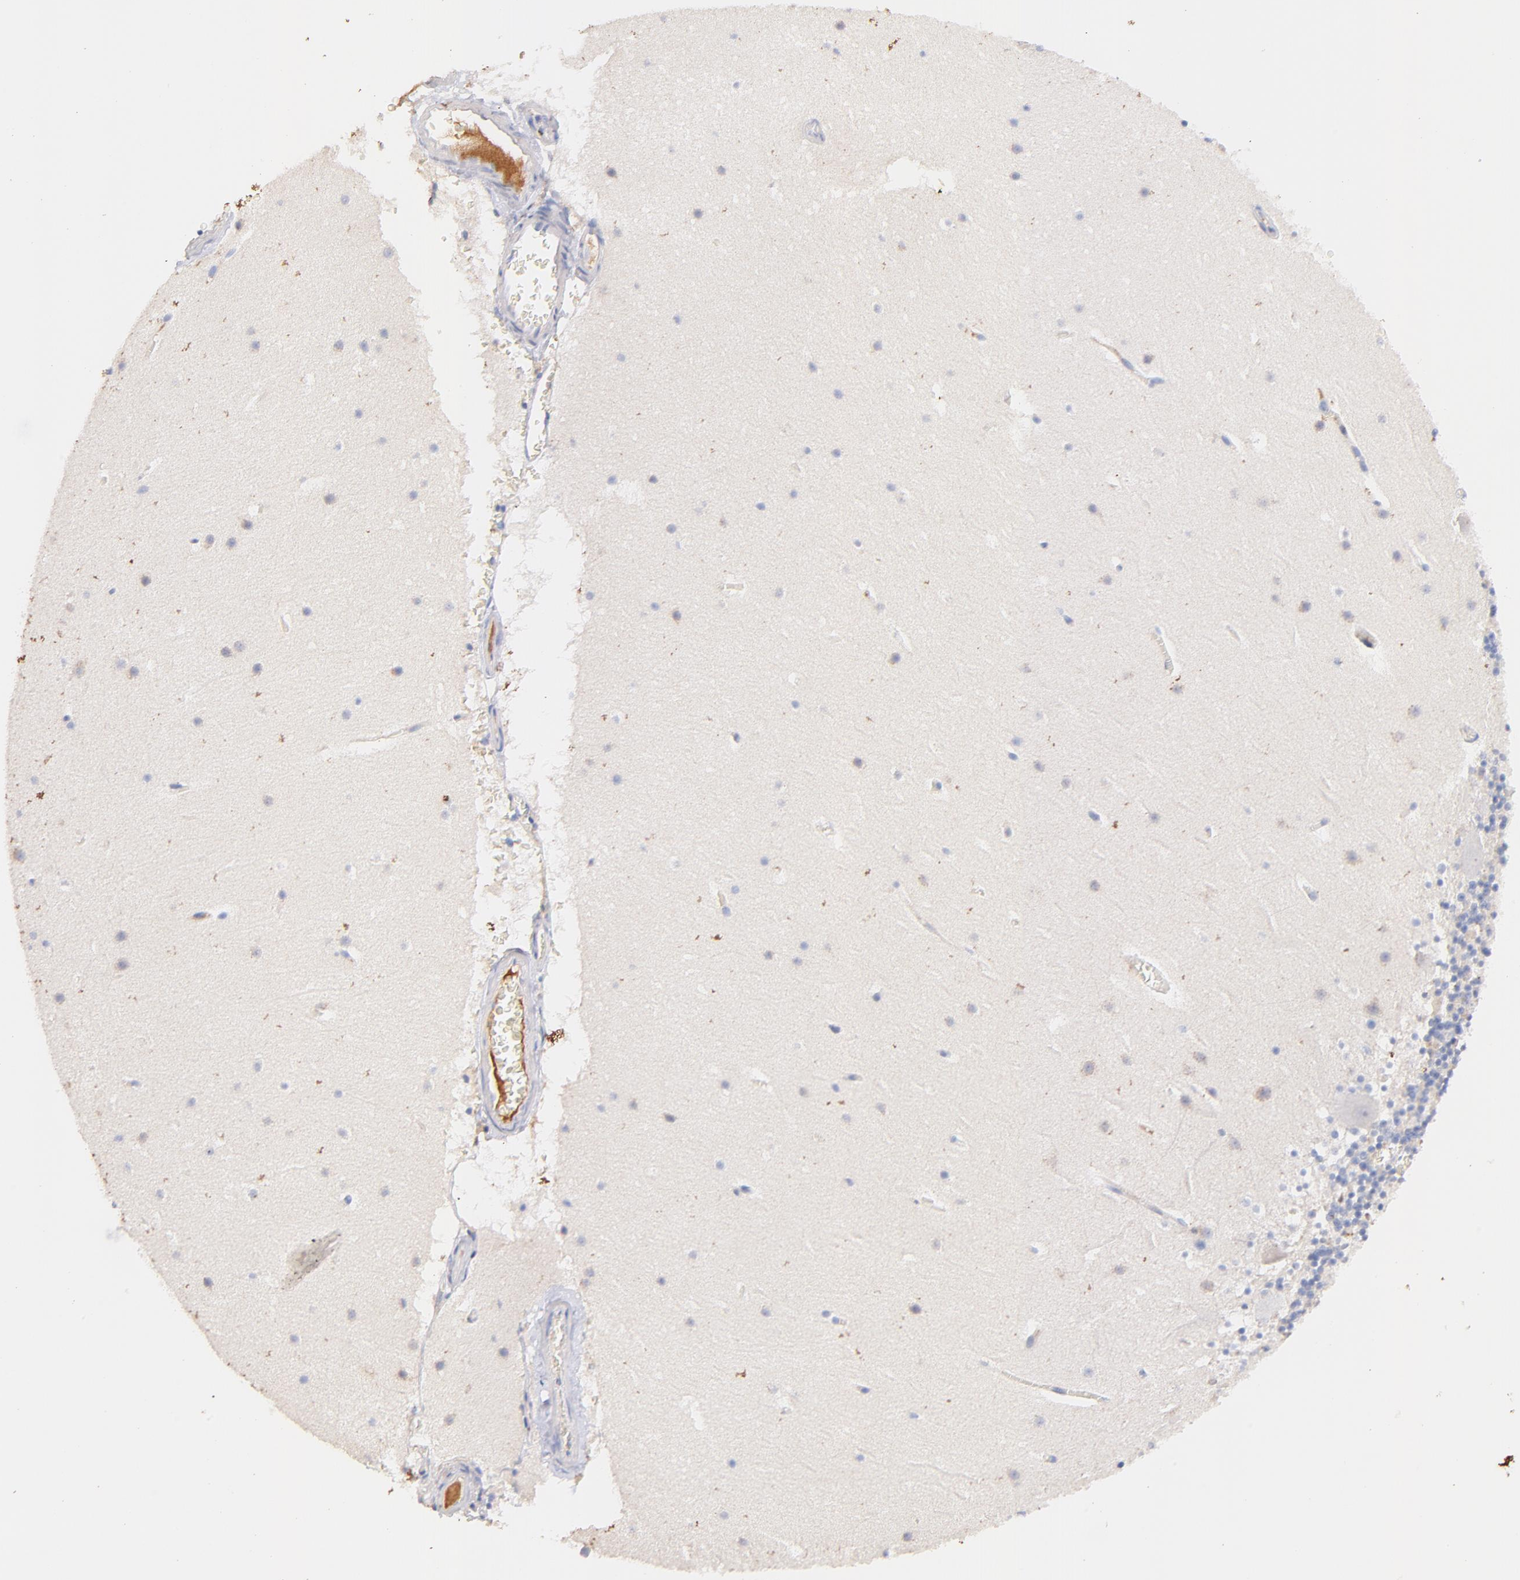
{"staining": {"intensity": "negative", "quantity": "none", "location": "none"}, "tissue": "cerebellum", "cell_type": "Cells in granular layer", "image_type": "normal", "snomed": [{"axis": "morphology", "description": "Normal tissue, NOS"}, {"axis": "topography", "description": "Cerebellum"}], "caption": "This is a photomicrograph of immunohistochemistry (IHC) staining of normal cerebellum, which shows no positivity in cells in granular layer.", "gene": "IGLV7", "patient": {"sex": "male", "age": 45}}